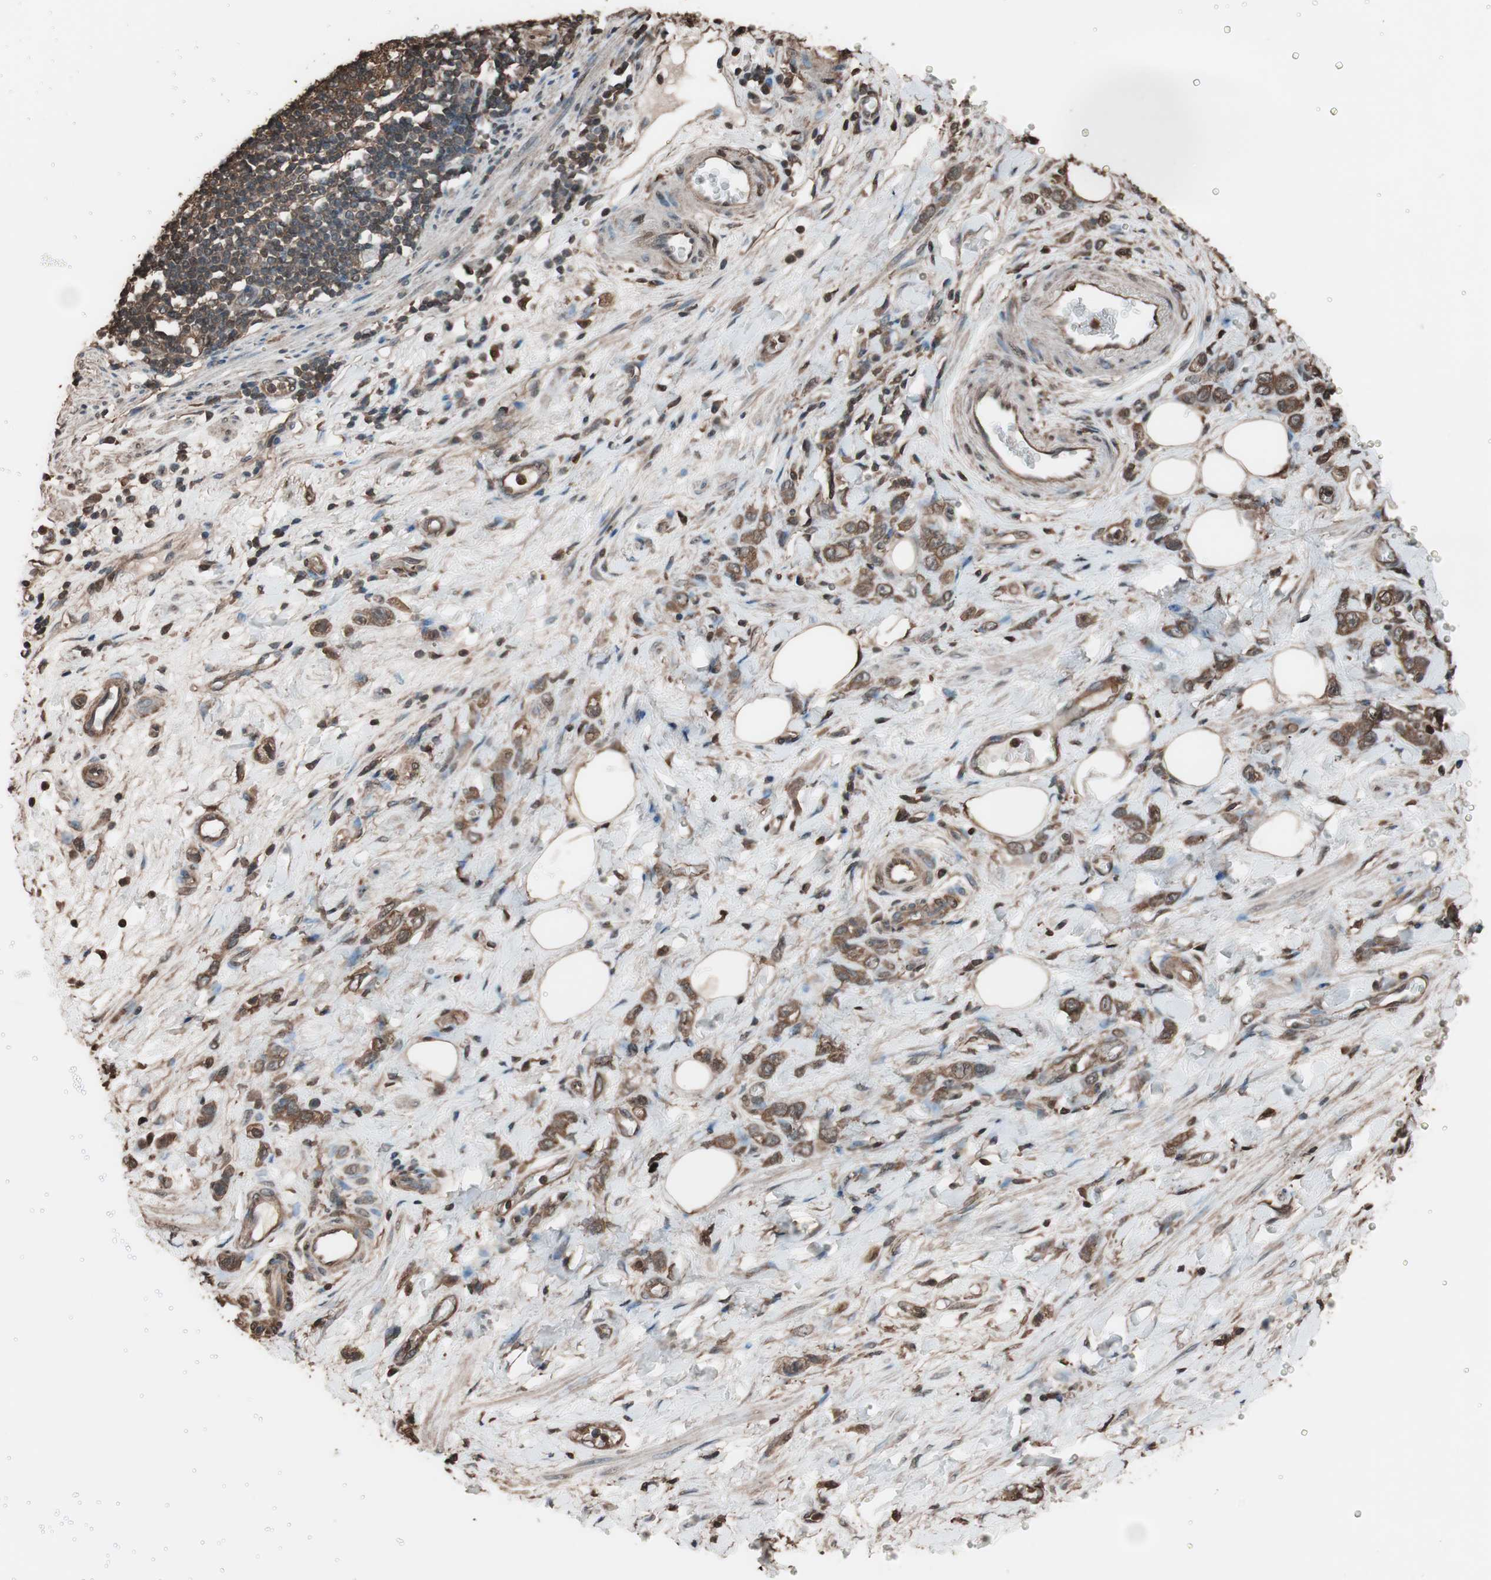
{"staining": {"intensity": "strong", "quantity": ">75%", "location": "cytoplasmic/membranous"}, "tissue": "stomach cancer", "cell_type": "Tumor cells", "image_type": "cancer", "snomed": [{"axis": "morphology", "description": "Adenocarcinoma, NOS"}, {"axis": "topography", "description": "Stomach"}], "caption": "Brown immunohistochemical staining in stomach cancer (adenocarcinoma) shows strong cytoplasmic/membranous positivity in approximately >75% of tumor cells. (DAB (3,3'-diaminobenzidine) IHC with brightfield microscopy, high magnification).", "gene": "CALM2", "patient": {"sex": "male", "age": 82}}